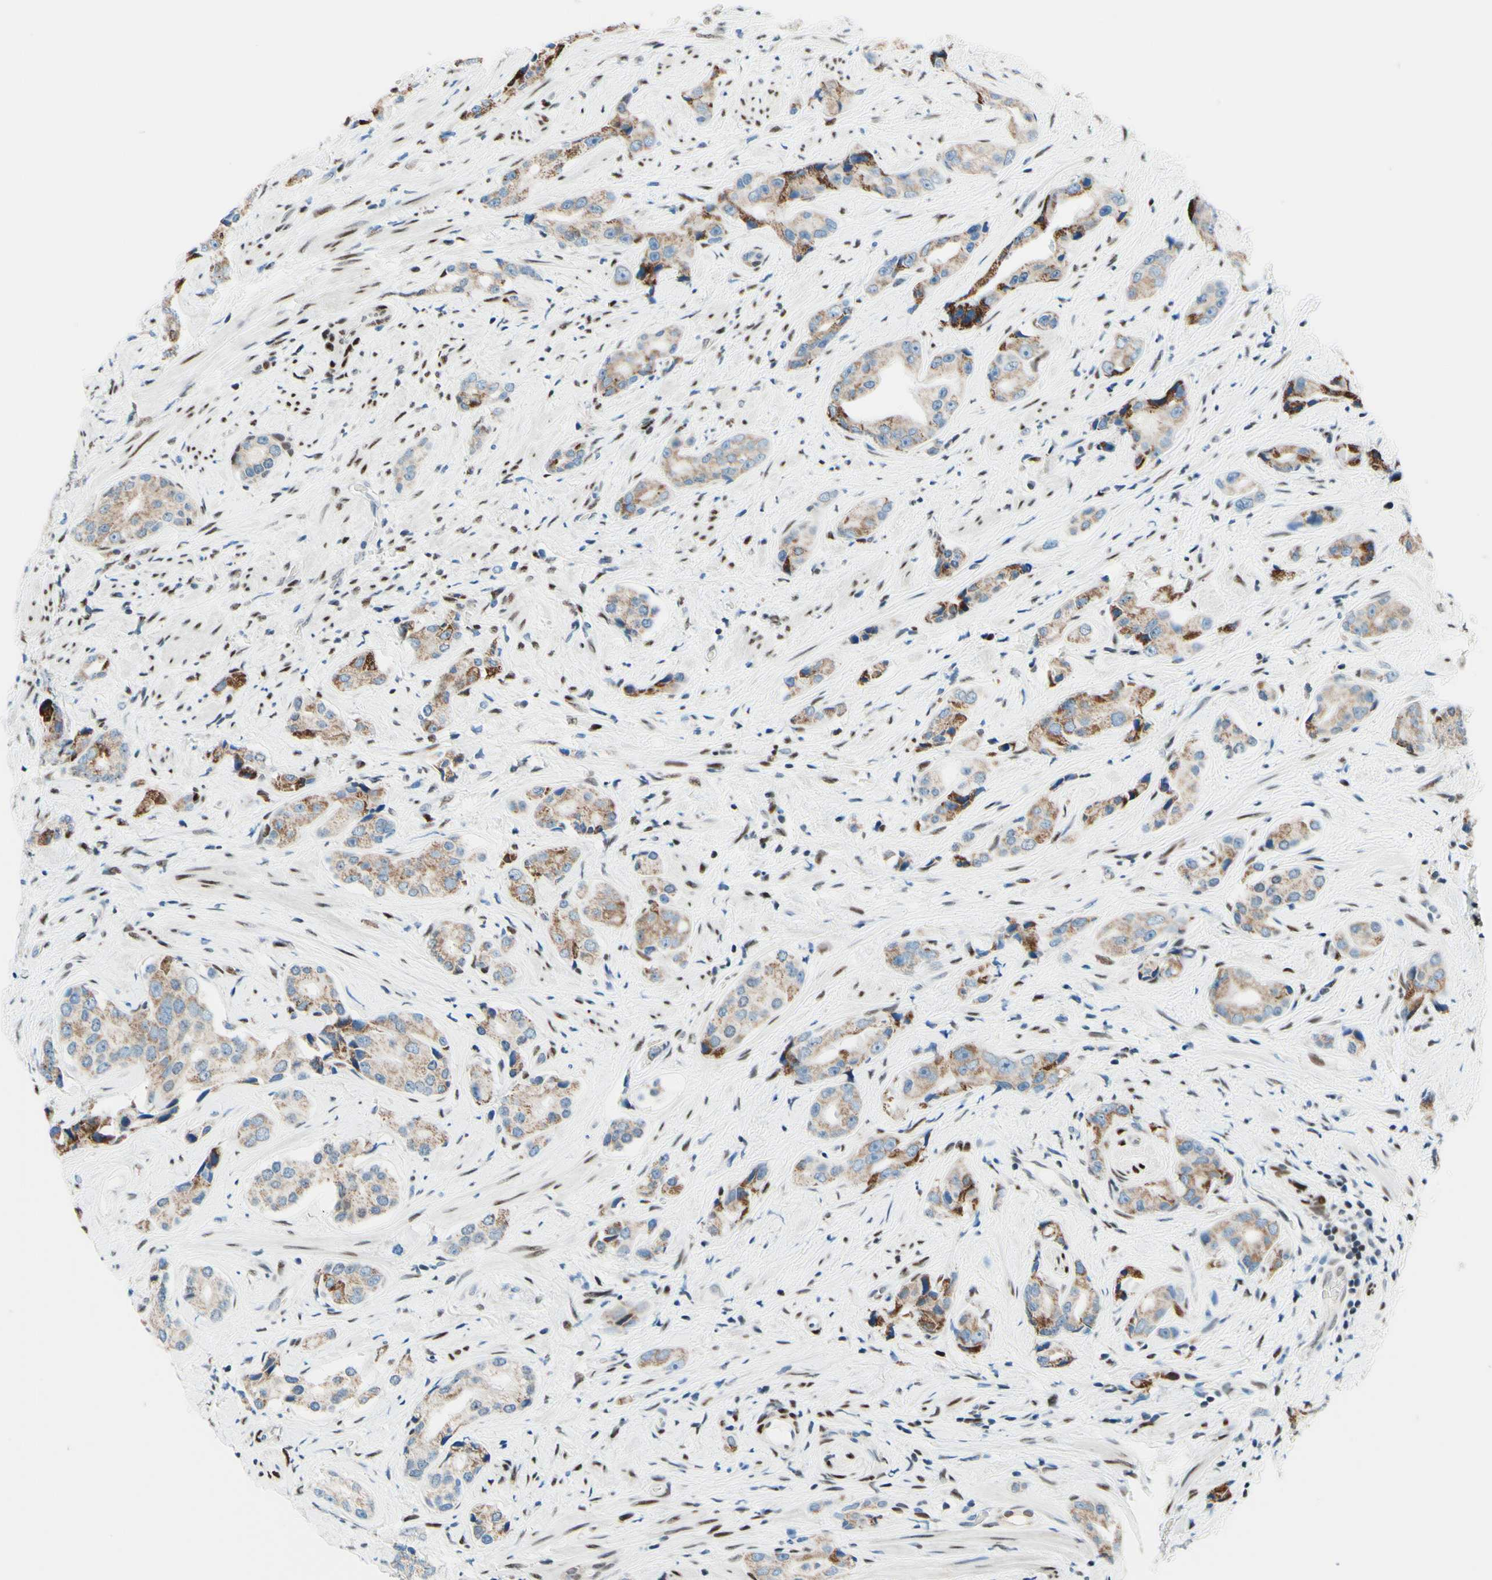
{"staining": {"intensity": "moderate", "quantity": ">75%", "location": "cytoplasmic/membranous"}, "tissue": "prostate cancer", "cell_type": "Tumor cells", "image_type": "cancer", "snomed": [{"axis": "morphology", "description": "Adenocarcinoma, High grade"}, {"axis": "topography", "description": "Prostate"}], "caption": "Tumor cells show medium levels of moderate cytoplasmic/membranous expression in about >75% of cells in human prostate cancer.", "gene": "CBX7", "patient": {"sex": "male", "age": 71}}